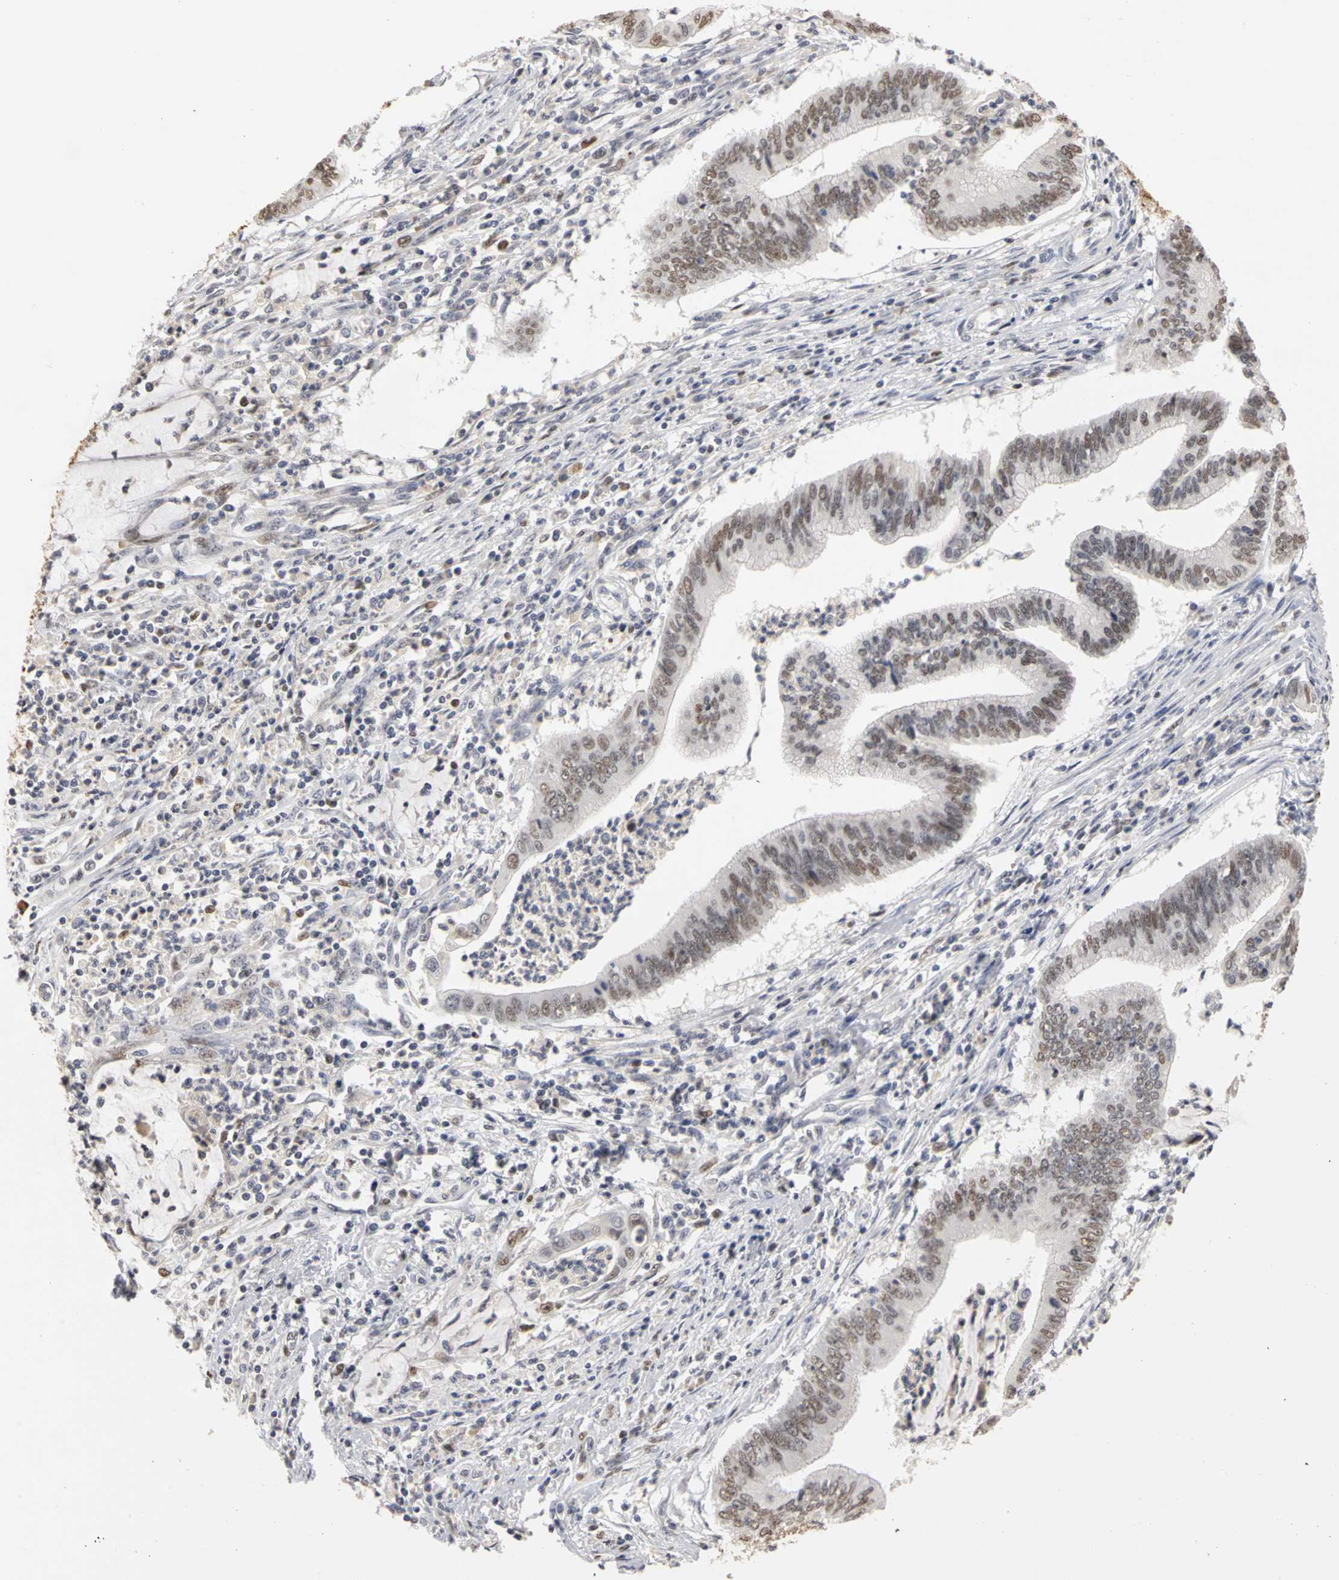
{"staining": {"intensity": "weak", "quantity": "25%-75%", "location": "nuclear"}, "tissue": "cervical cancer", "cell_type": "Tumor cells", "image_type": "cancer", "snomed": [{"axis": "morphology", "description": "Adenocarcinoma, NOS"}, {"axis": "topography", "description": "Cervix"}], "caption": "The histopathology image exhibits a brown stain indicating the presence of a protein in the nuclear of tumor cells in cervical cancer. The staining was performed using DAB to visualize the protein expression in brown, while the nuclei were stained in blue with hematoxylin (Magnification: 20x).", "gene": "MCM6", "patient": {"sex": "female", "age": 36}}